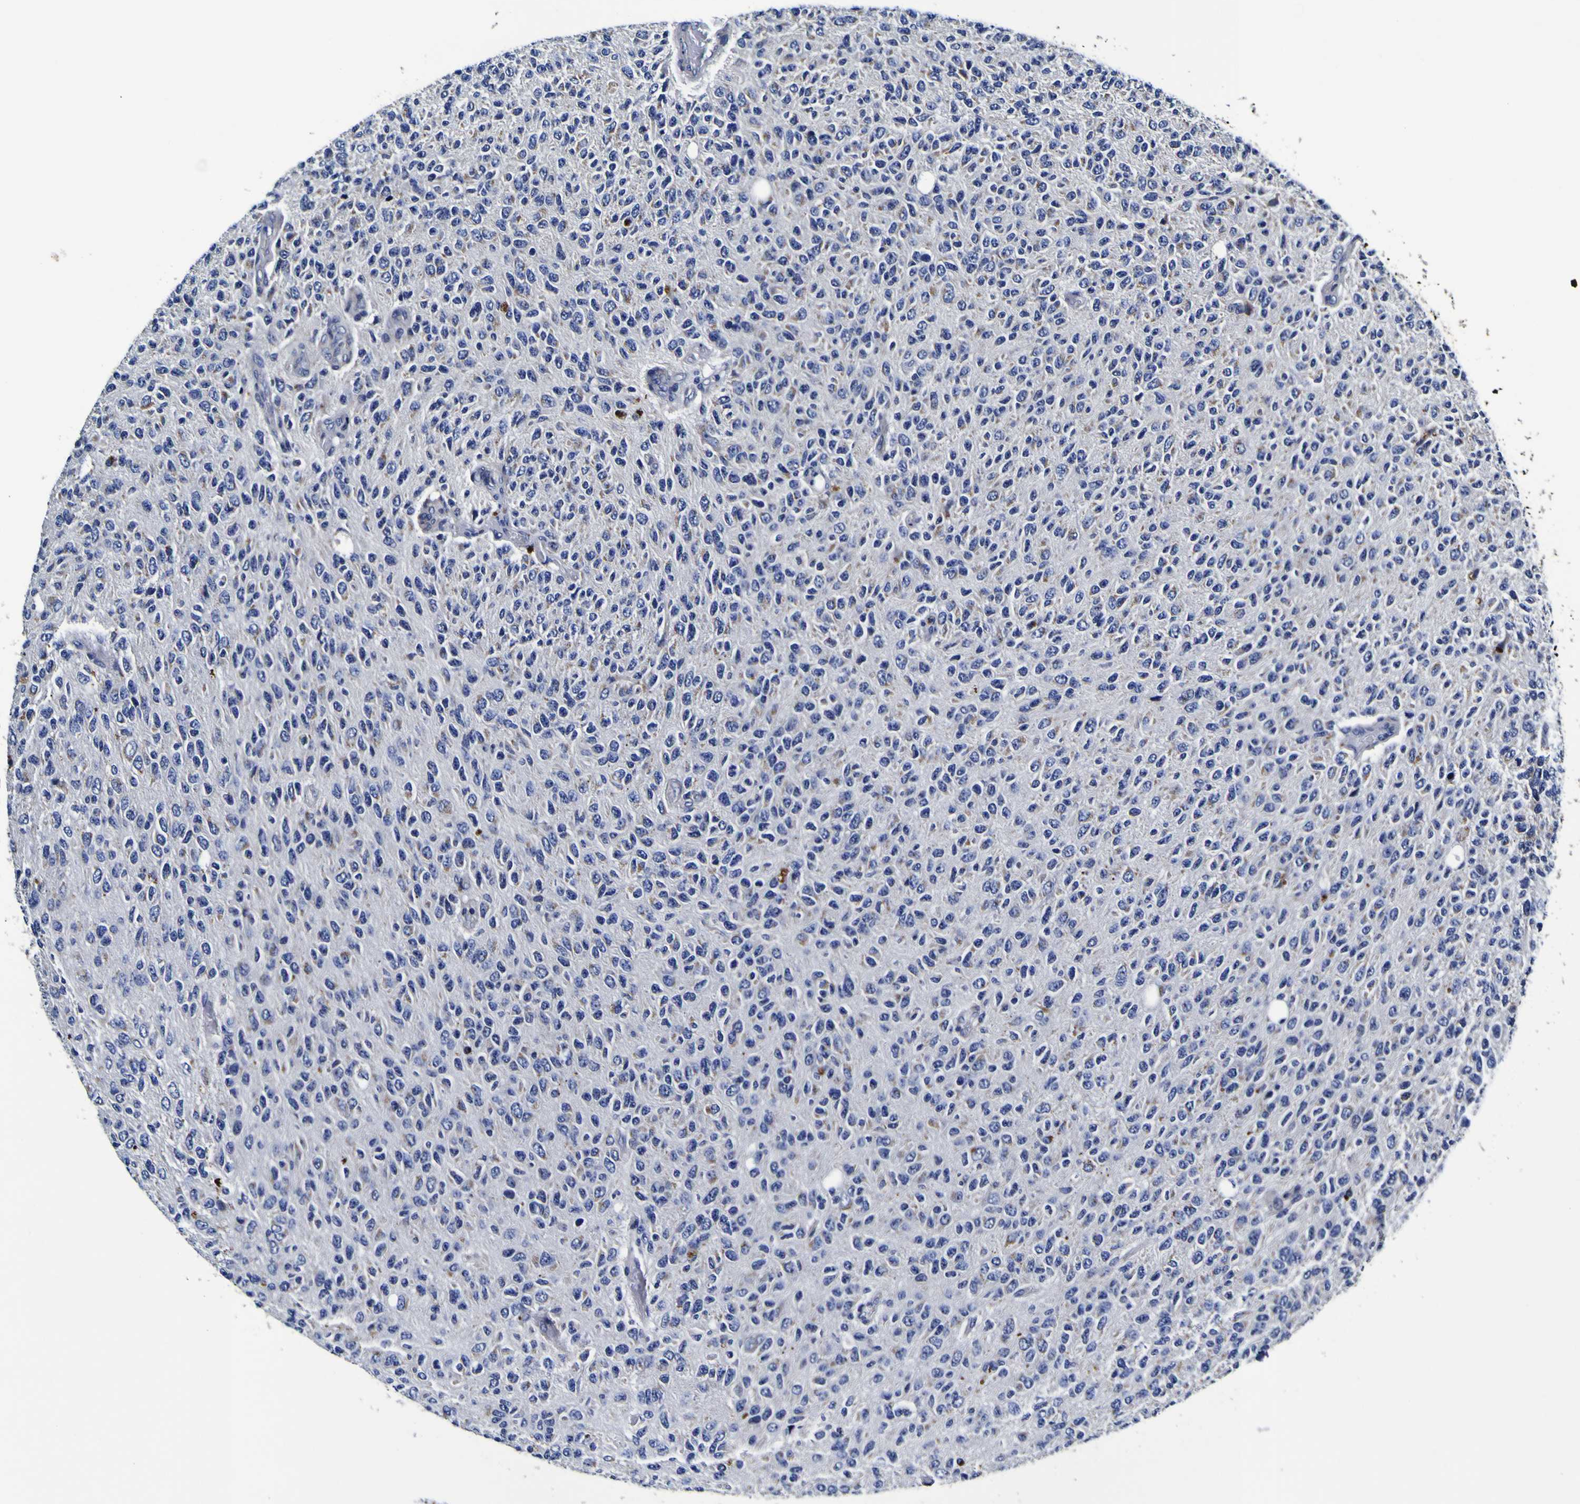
{"staining": {"intensity": "negative", "quantity": "none", "location": "none"}, "tissue": "glioma", "cell_type": "Tumor cells", "image_type": "cancer", "snomed": [{"axis": "morphology", "description": "Glioma, malignant, High grade"}, {"axis": "topography", "description": "pancreas cauda"}], "caption": "IHC of human malignant glioma (high-grade) displays no positivity in tumor cells.", "gene": "PANK4", "patient": {"sex": "male", "age": 60}}